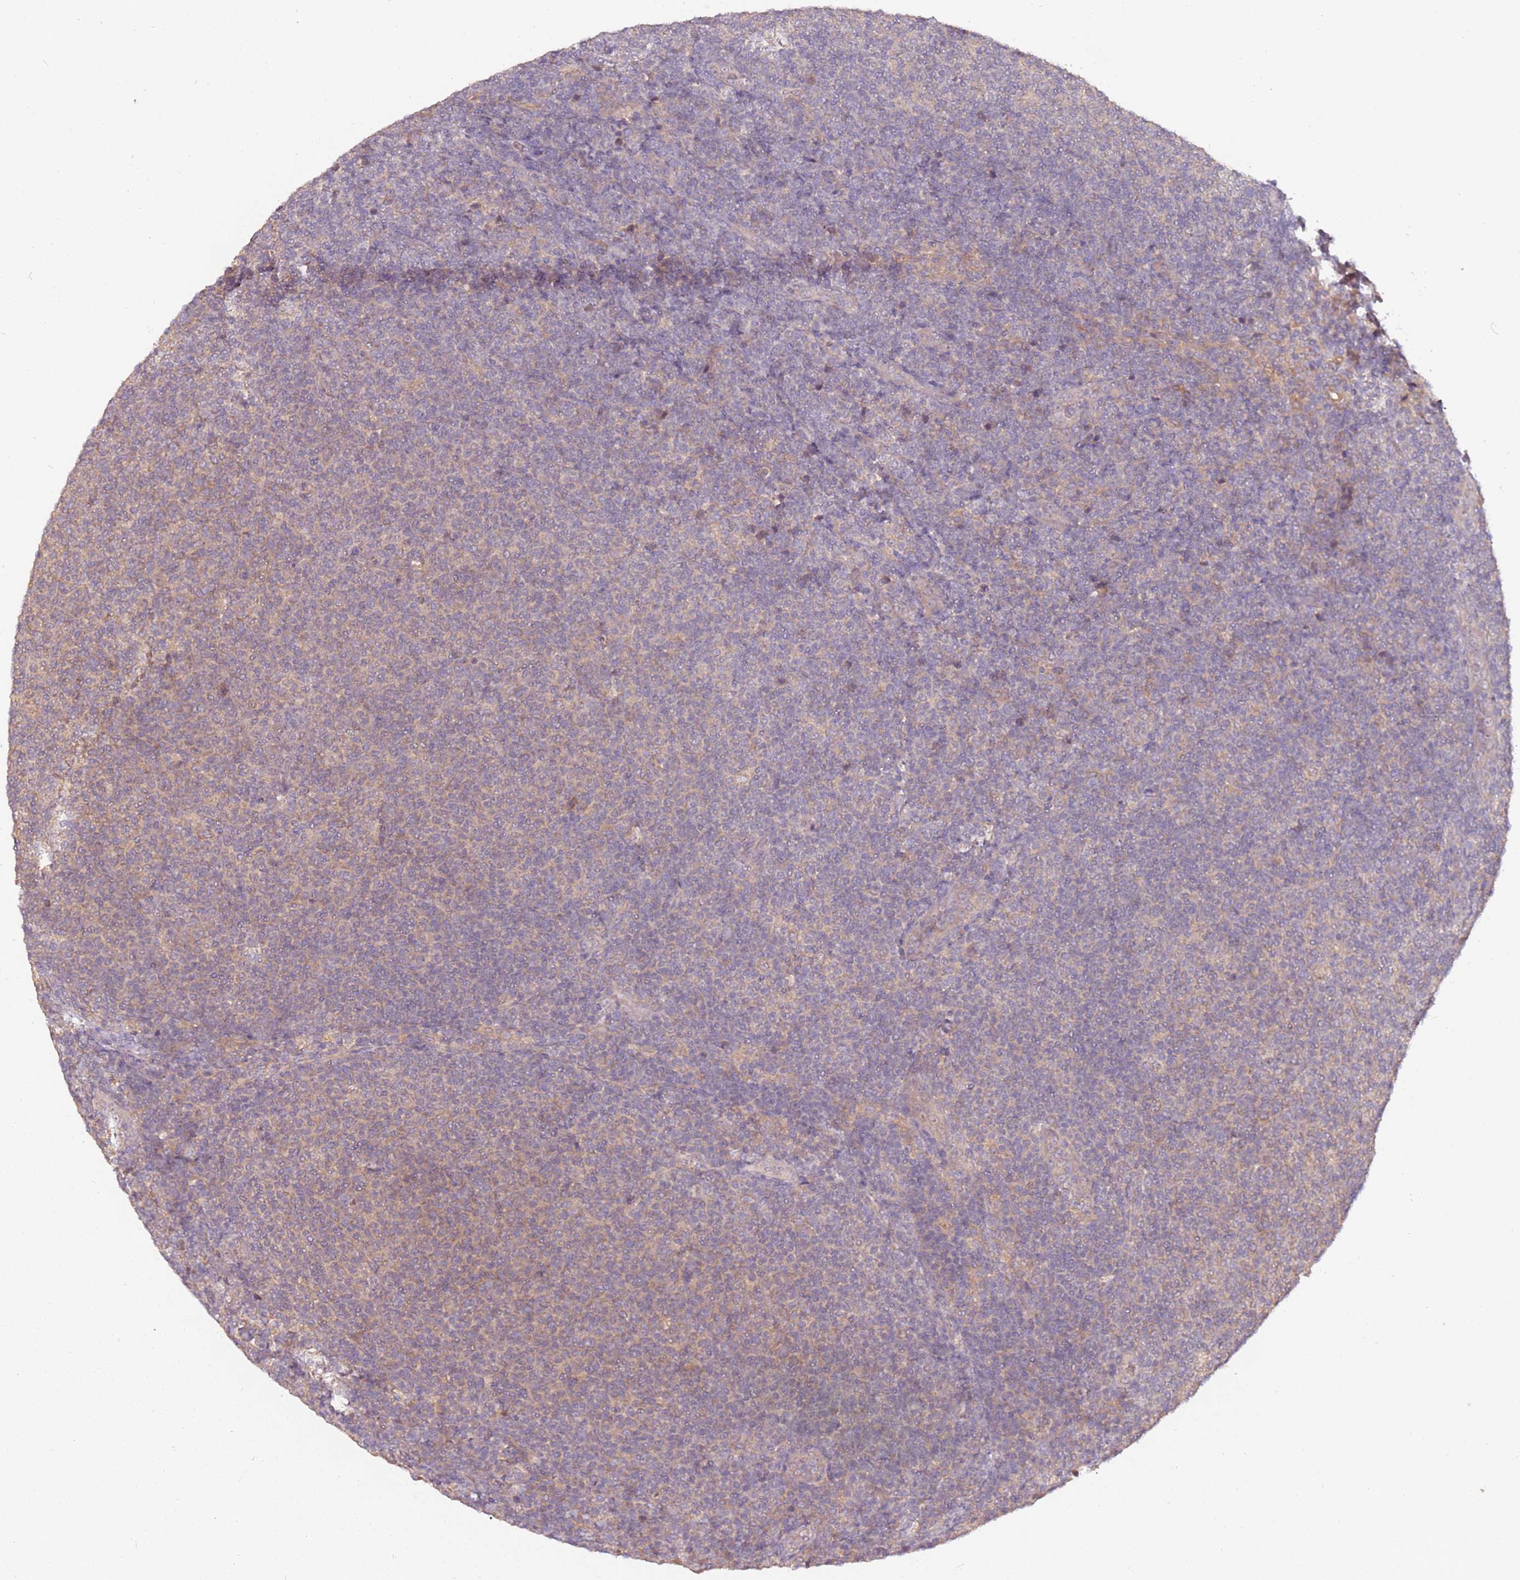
{"staining": {"intensity": "weak", "quantity": "<25%", "location": "cytoplasmic/membranous"}, "tissue": "lymphoma", "cell_type": "Tumor cells", "image_type": "cancer", "snomed": [{"axis": "morphology", "description": "Malignant lymphoma, non-Hodgkin's type, Low grade"}, {"axis": "topography", "description": "Lymph node"}], "caption": "DAB immunohistochemical staining of human lymphoma exhibits no significant expression in tumor cells.", "gene": "USP32", "patient": {"sex": "male", "age": 66}}